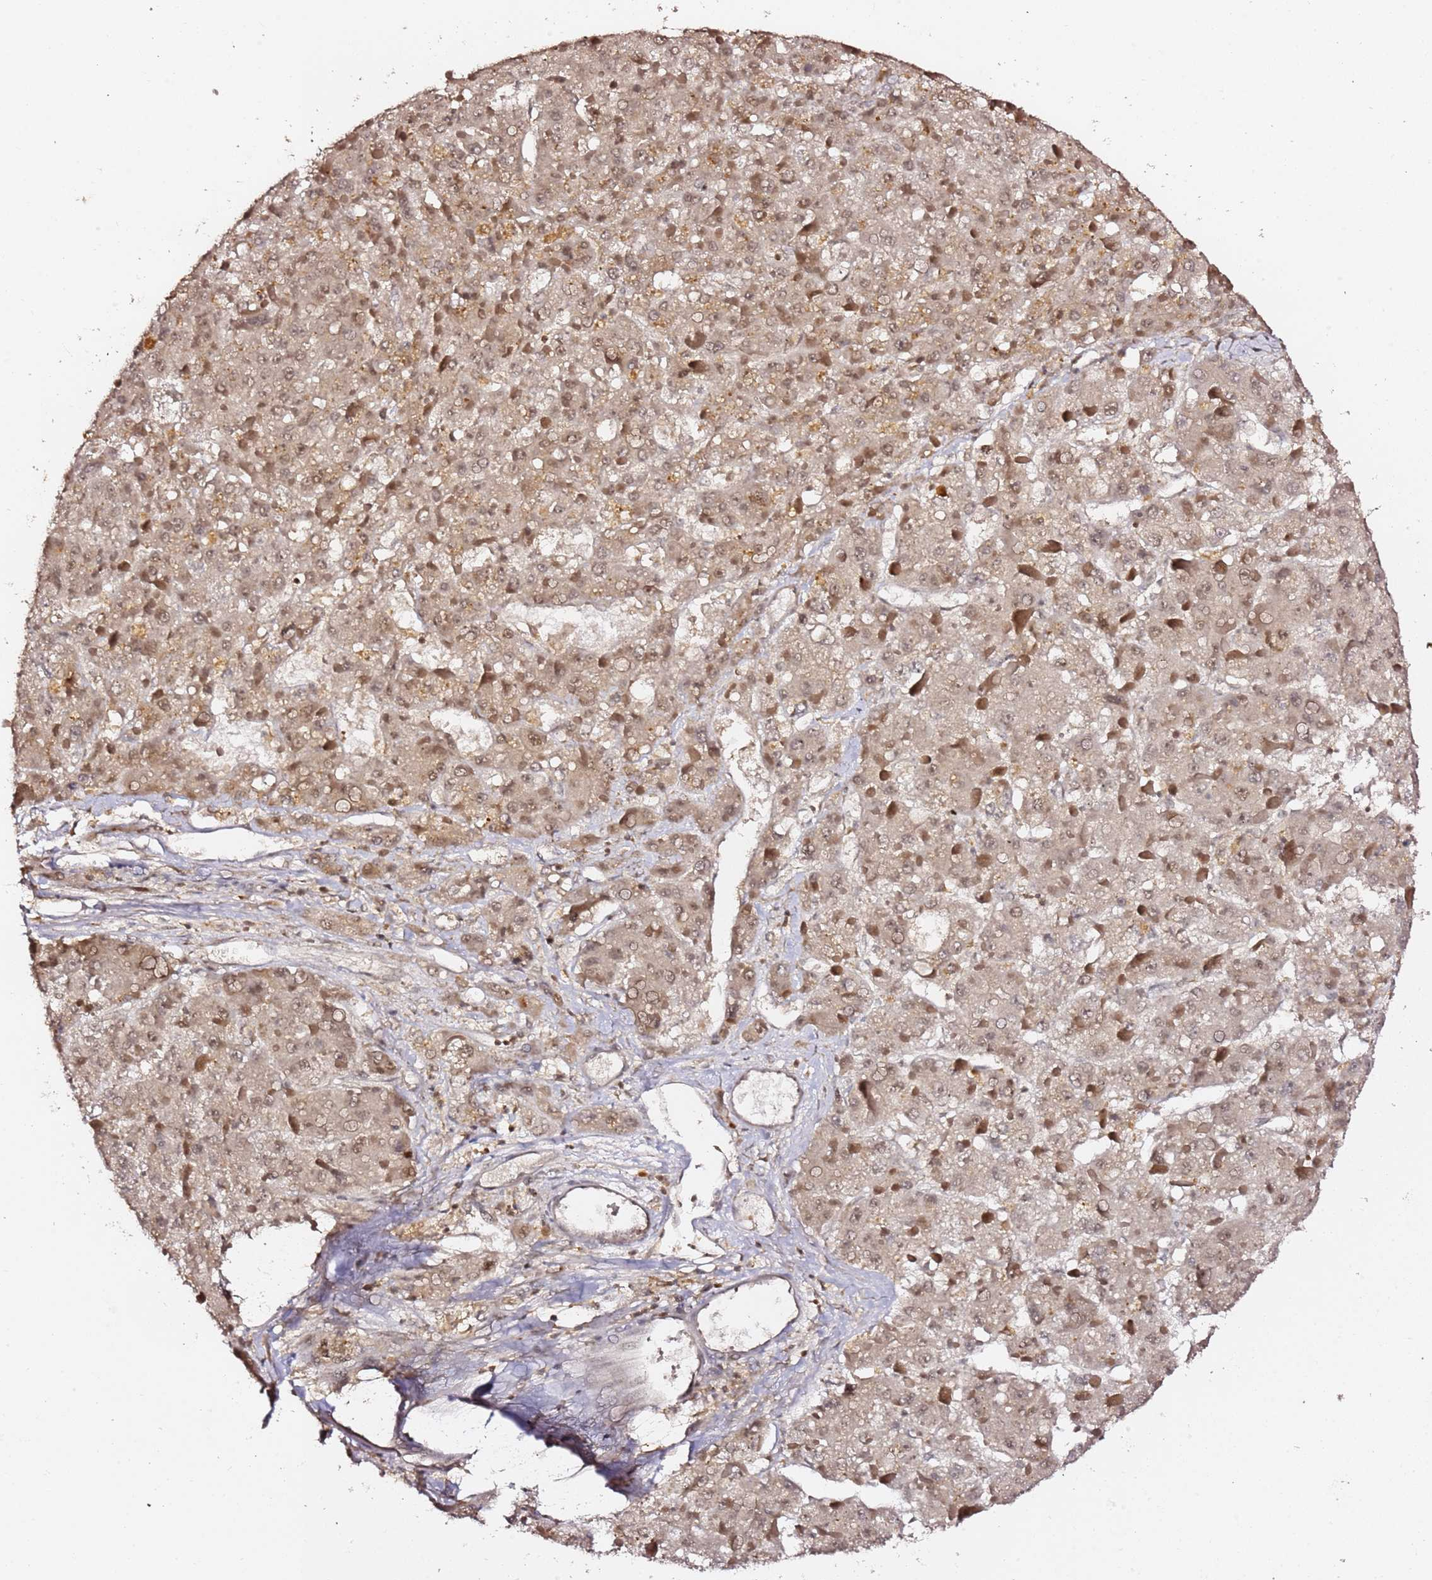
{"staining": {"intensity": "weak", "quantity": ">75%", "location": "cytoplasmic/membranous,nuclear"}, "tissue": "liver cancer", "cell_type": "Tumor cells", "image_type": "cancer", "snomed": [{"axis": "morphology", "description": "Carcinoma, Hepatocellular, NOS"}, {"axis": "topography", "description": "Liver"}], "caption": "DAB immunohistochemical staining of hepatocellular carcinoma (liver) demonstrates weak cytoplasmic/membranous and nuclear protein staining in about >75% of tumor cells. The staining is performed using DAB (3,3'-diaminobenzidine) brown chromogen to label protein expression. The nuclei are counter-stained blue using hematoxylin.", "gene": "OR5V1", "patient": {"sex": "female", "age": 73}}